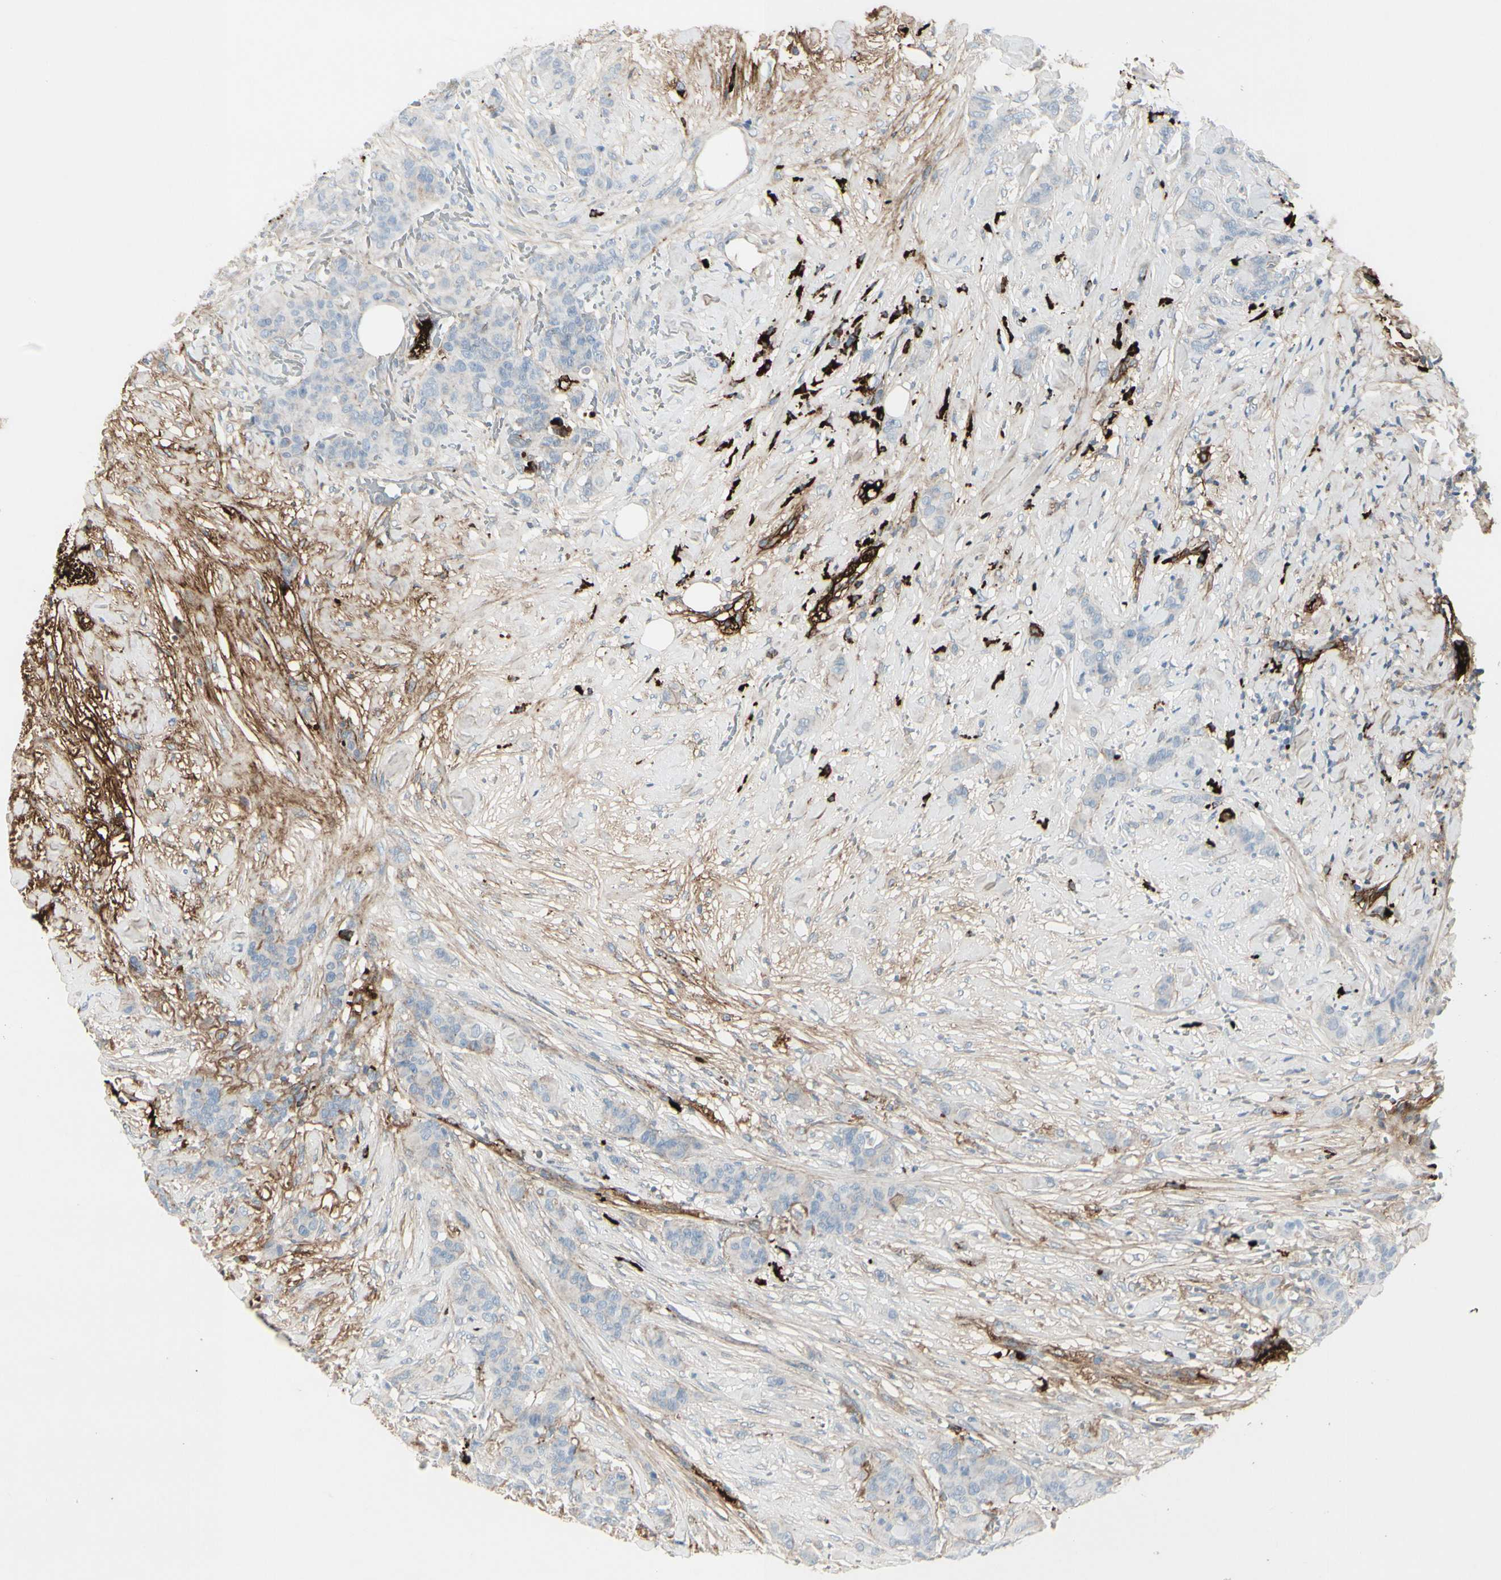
{"staining": {"intensity": "negative", "quantity": "none", "location": "none"}, "tissue": "breast cancer", "cell_type": "Tumor cells", "image_type": "cancer", "snomed": [{"axis": "morphology", "description": "Duct carcinoma"}, {"axis": "topography", "description": "Breast"}], "caption": "Immunohistochemistry histopathology image of neoplastic tissue: human breast cancer stained with DAB demonstrates no significant protein expression in tumor cells. (DAB (3,3'-diaminobenzidine) immunohistochemistry, high magnification).", "gene": "IGHG1", "patient": {"sex": "female", "age": 40}}